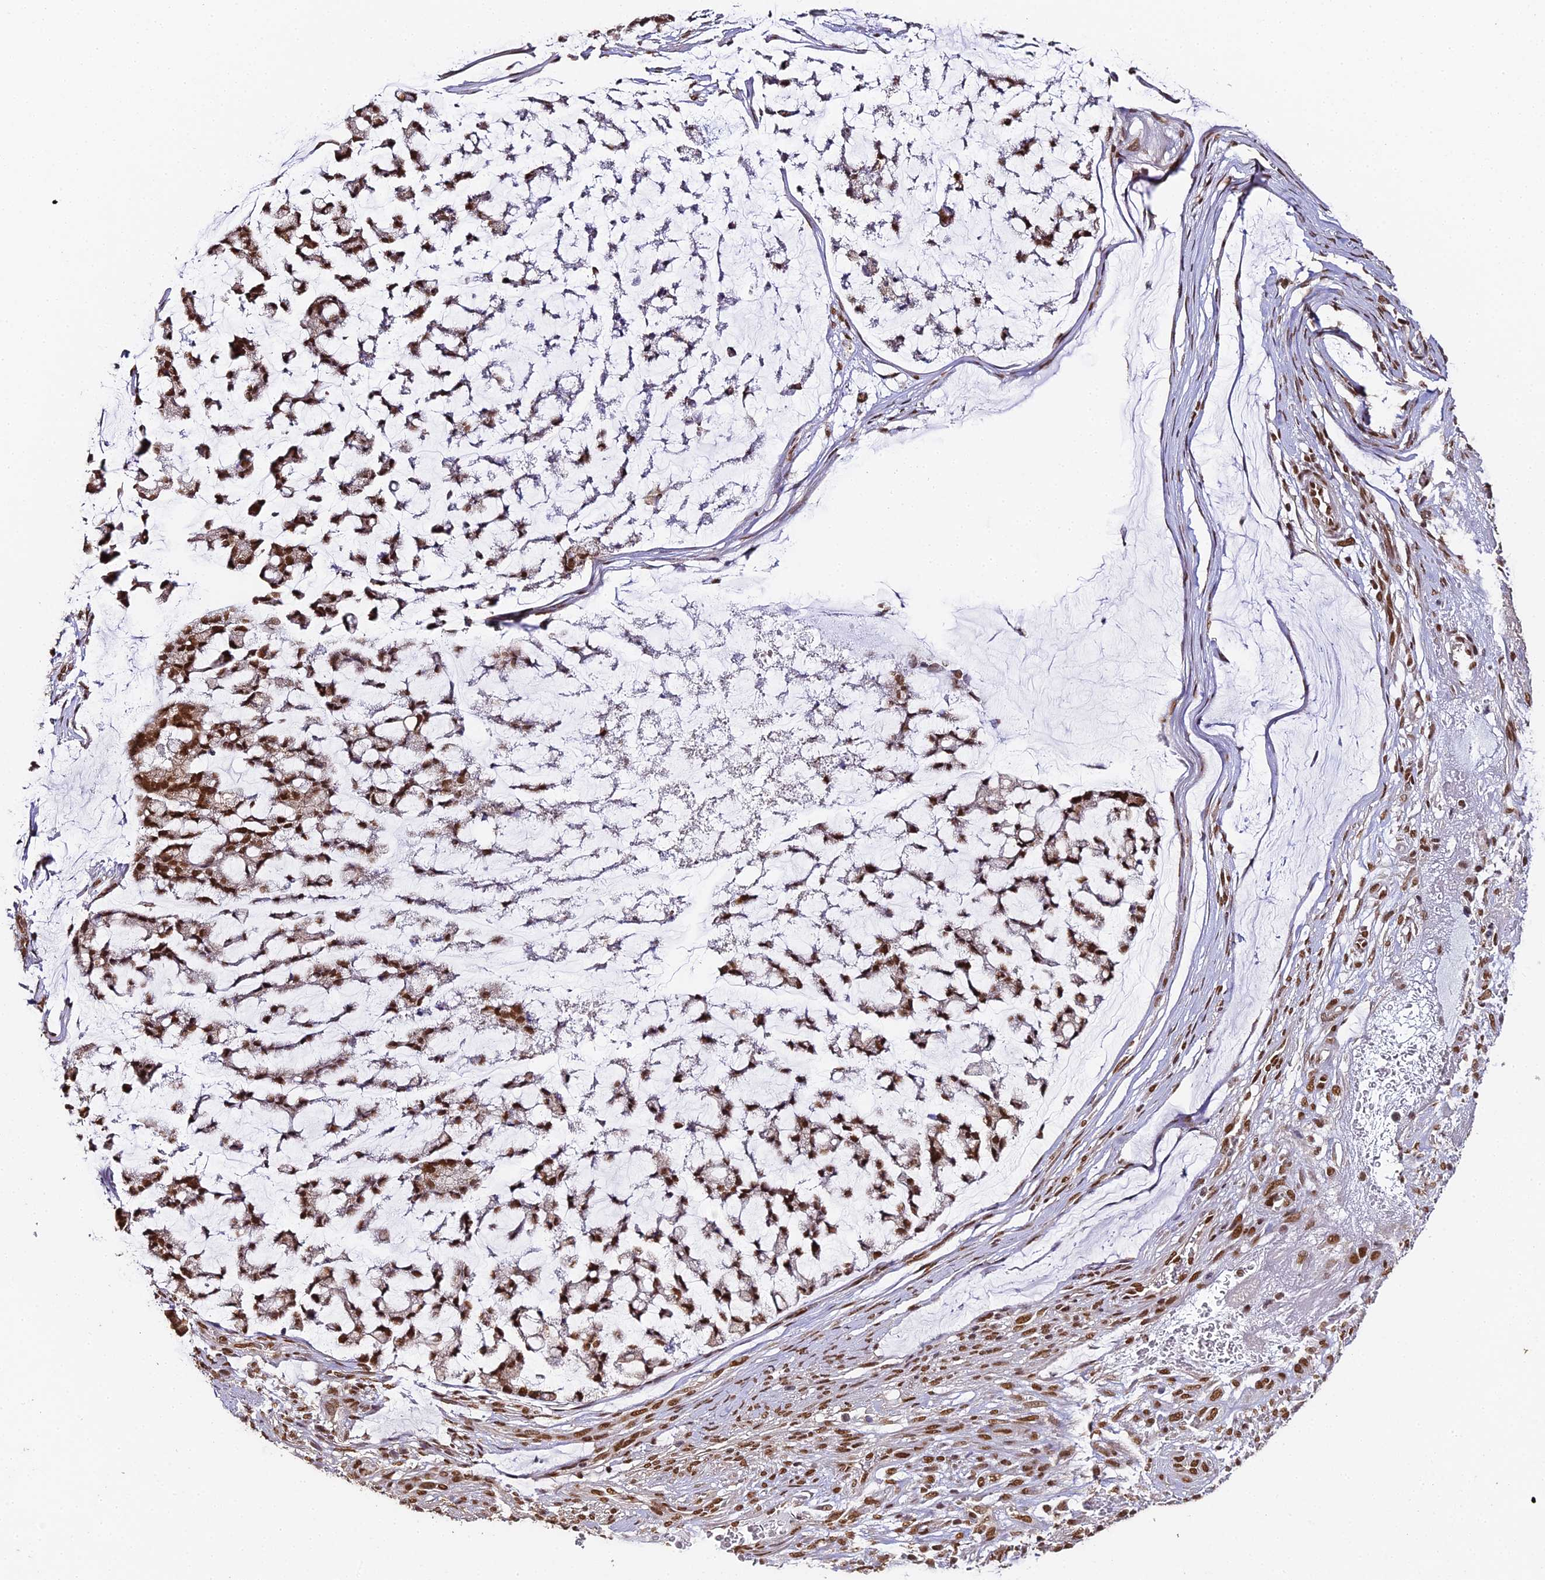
{"staining": {"intensity": "strong", "quantity": ">75%", "location": "cytoplasmic/membranous,nuclear"}, "tissue": "stomach cancer", "cell_type": "Tumor cells", "image_type": "cancer", "snomed": [{"axis": "morphology", "description": "Adenocarcinoma, NOS"}, {"axis": "topography", "description": "Stomach, lower"}], "caption": "Strong cytoplasmic/membranous and nuclear positivity for a protein is seen in about >75% of tumor cells of stomach cancer using immunohistochemistry.", "gene": "HNRNPA1", "patient": {"sex": "male", "age": 67}}